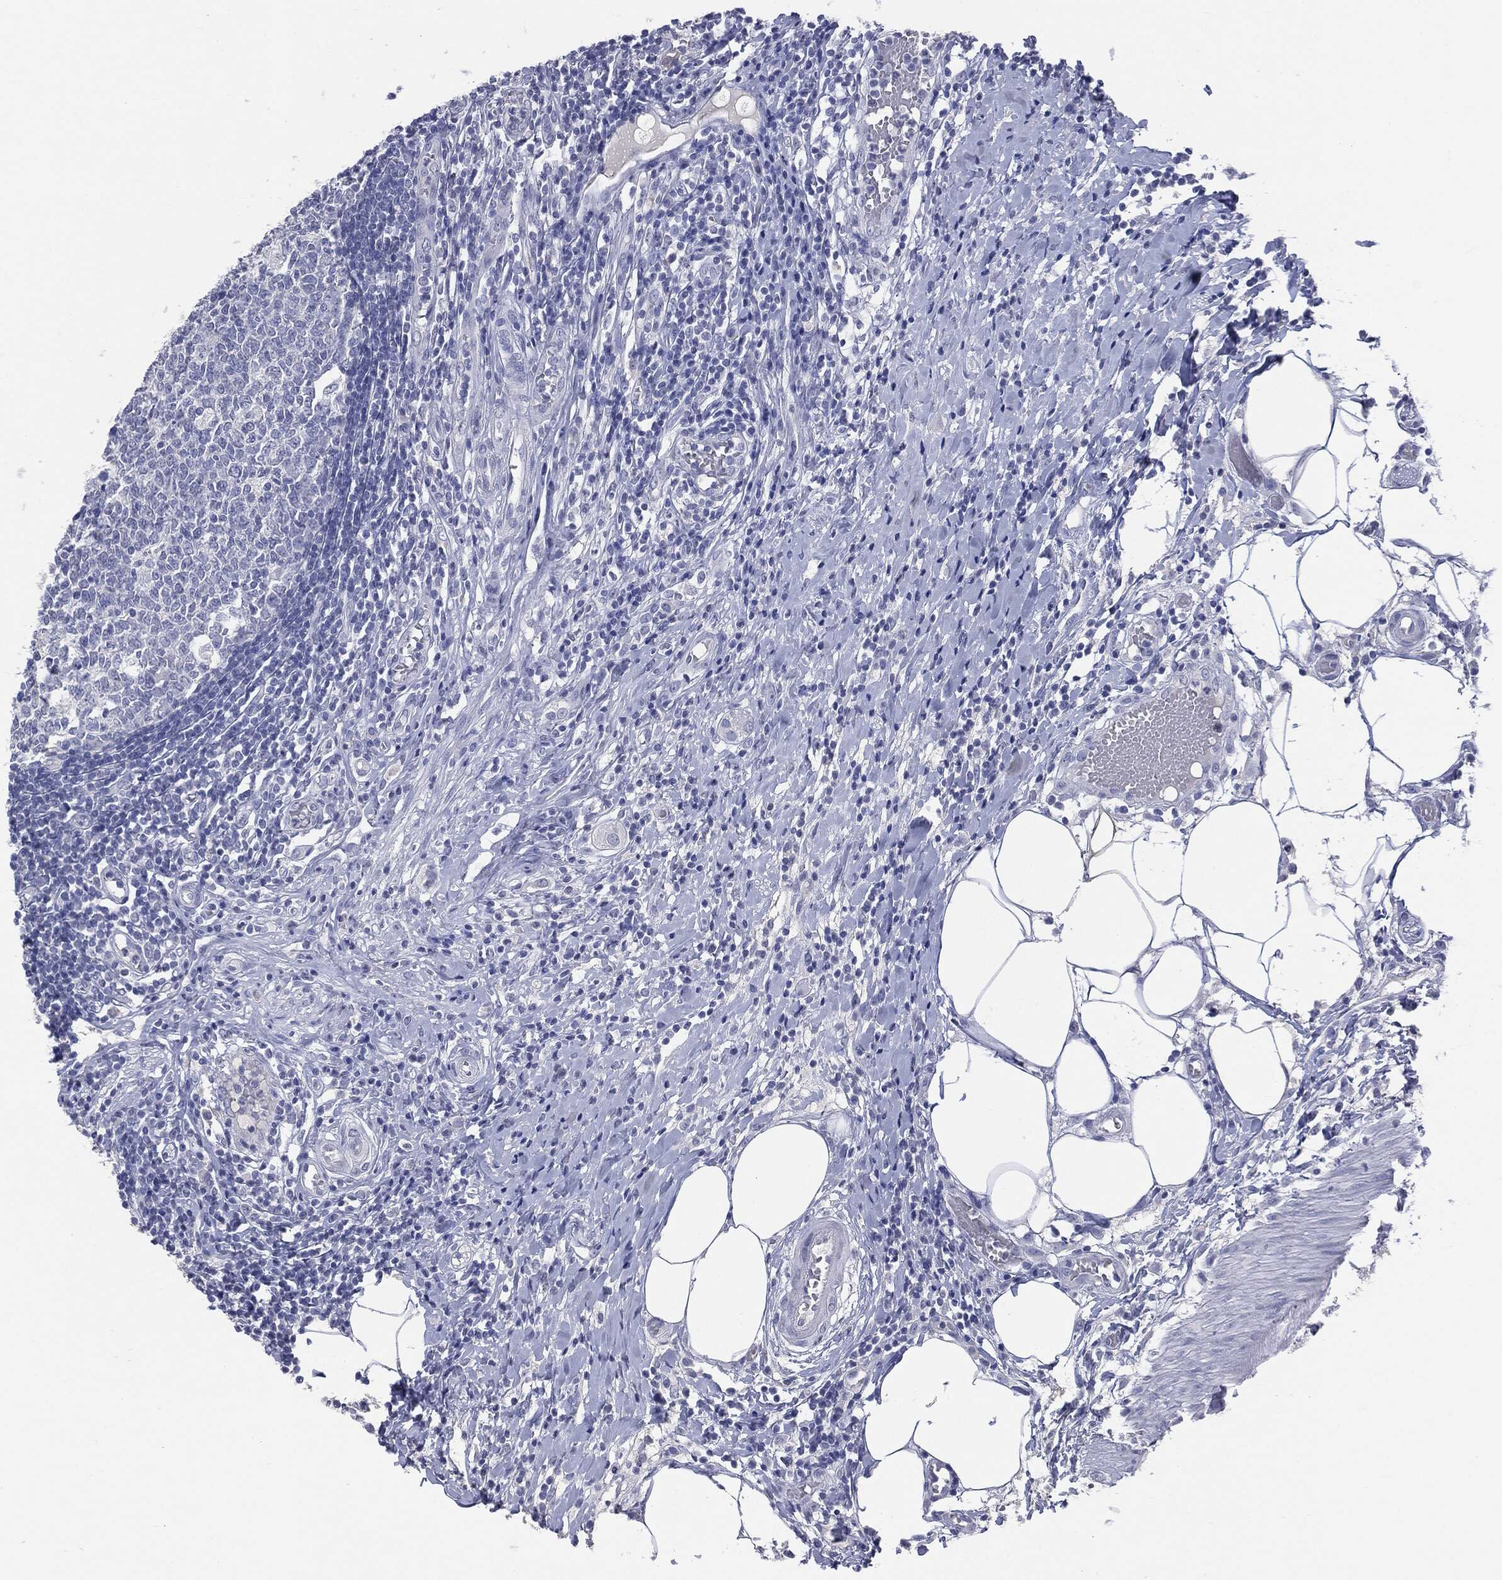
{"staining": {"intensity": "negative", "quantity": "none", "location": "none"}, "tissue": "appendix", "cell_type": "Glandular cells", "image_type": "normal", "snomed": [{"axis": "morphology", "description": "Normal tissue, NOS"}, {"axis": "morphology", "description": "Inflammation, NOS"}, {"axis": "topography", "description": "Appendix"}], "caption": "A photomicrograph of appendix stained for a protein displays no brown staining in glandular cells. The staining was performed using DAB (3,3'-diaminobenzidine) to visualize the protein expression in brown, while the nuclei were stained in blue with hematoxylin (Magnification: 20x).", "gene": "TSHB", "patient": {"sex": "male", "age": 16}}